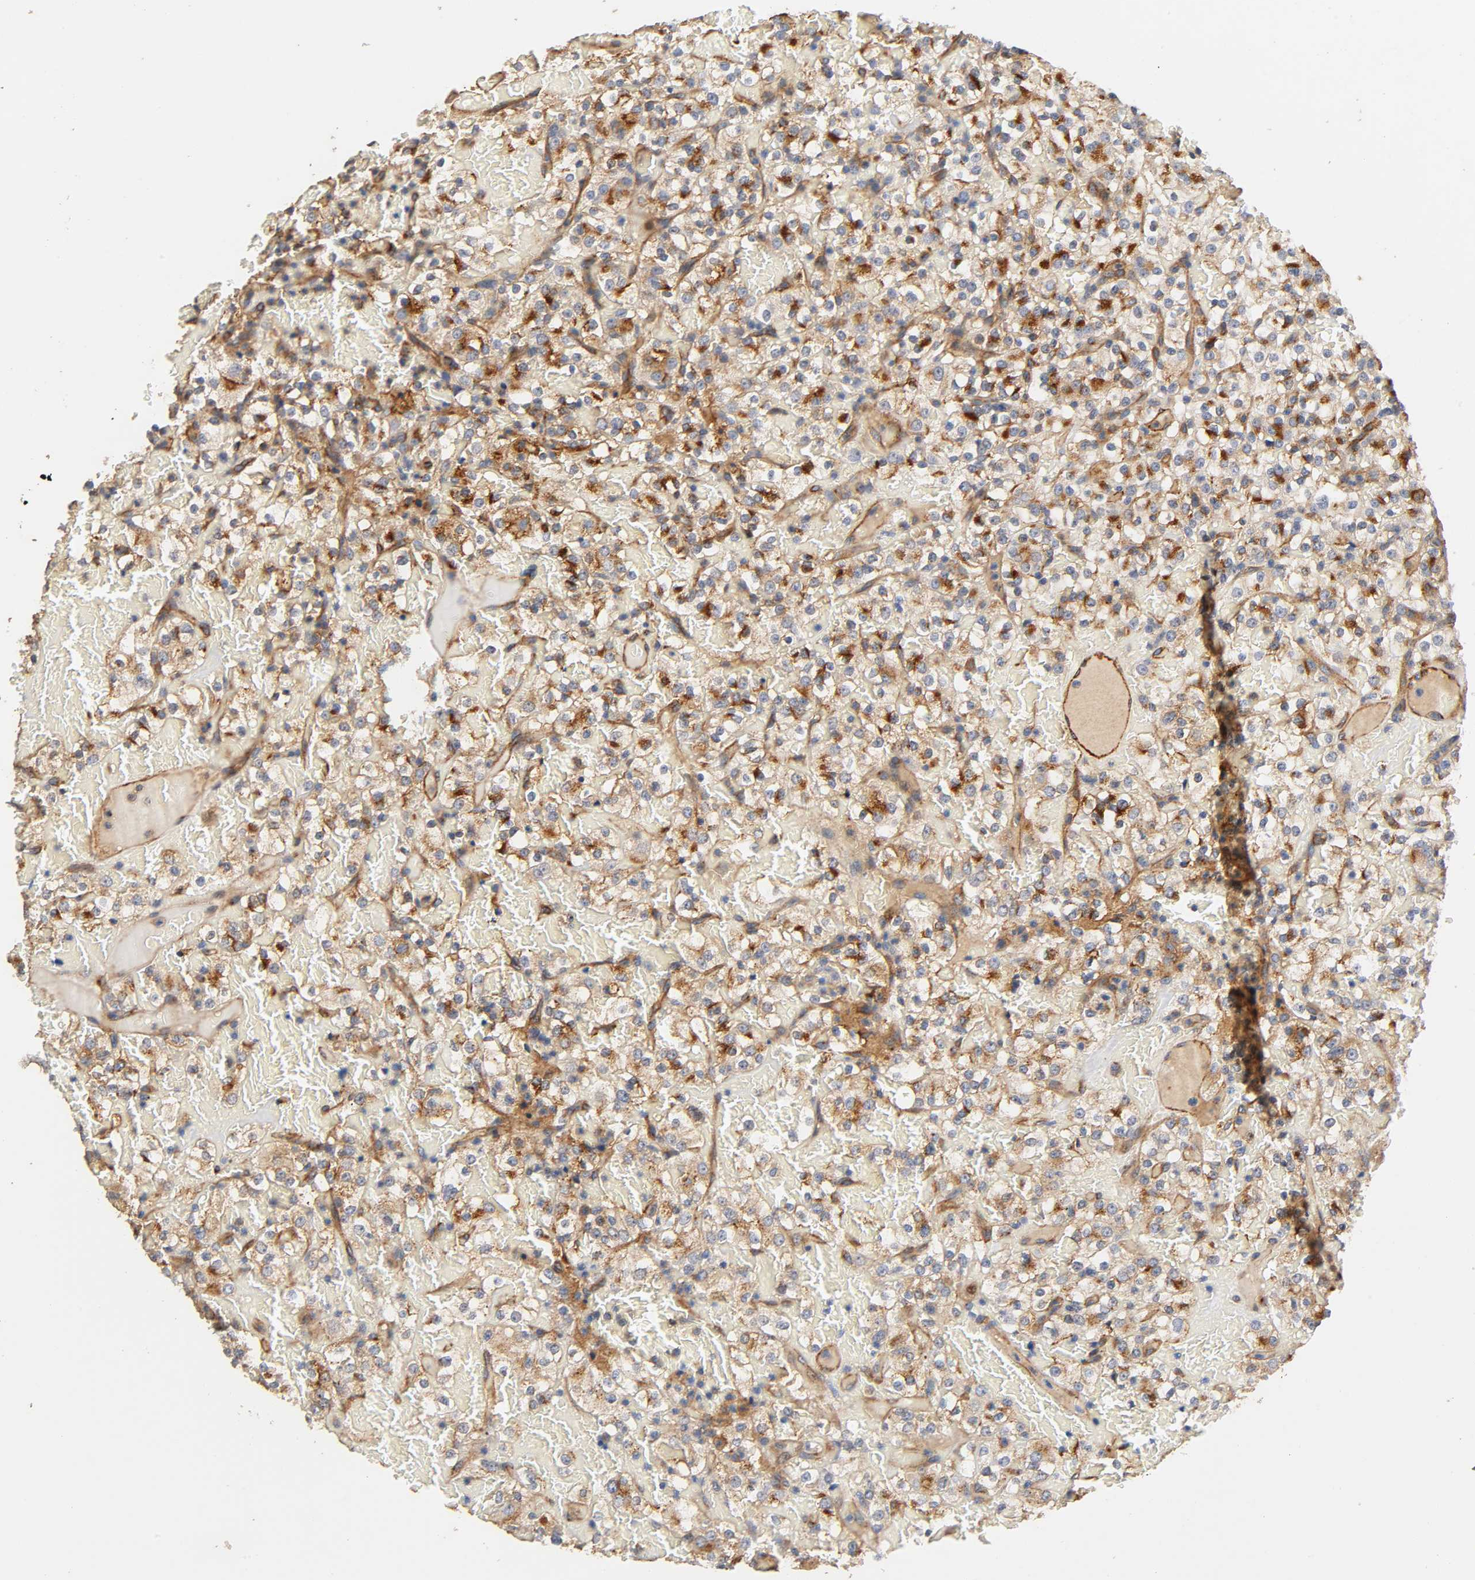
{"staining": {"intensity": "strong", "quantity": "25%-75%", "location": "cytoplasmic/membranous"}, "tissue": "renal cancer", "cell_type": "Tumor cells", "image_type": "cancer", "snomed": [{"axis": "morphology", "description": "Normal tissue, NOS"}, {"axis": "morphology", "description": "Adenocarcinoma, NOS"}, {"axis": "topography", "description": "Kidney"}], "caption": "Human renal cancer (adenocarcinoma) stained with a brown dye reveals strong cytoplasmic/membranous positive staining in approximately 25%-75% of tumor cells.", "gene": "IFITM3", "patient": {"sex": "female", "age": 72}}